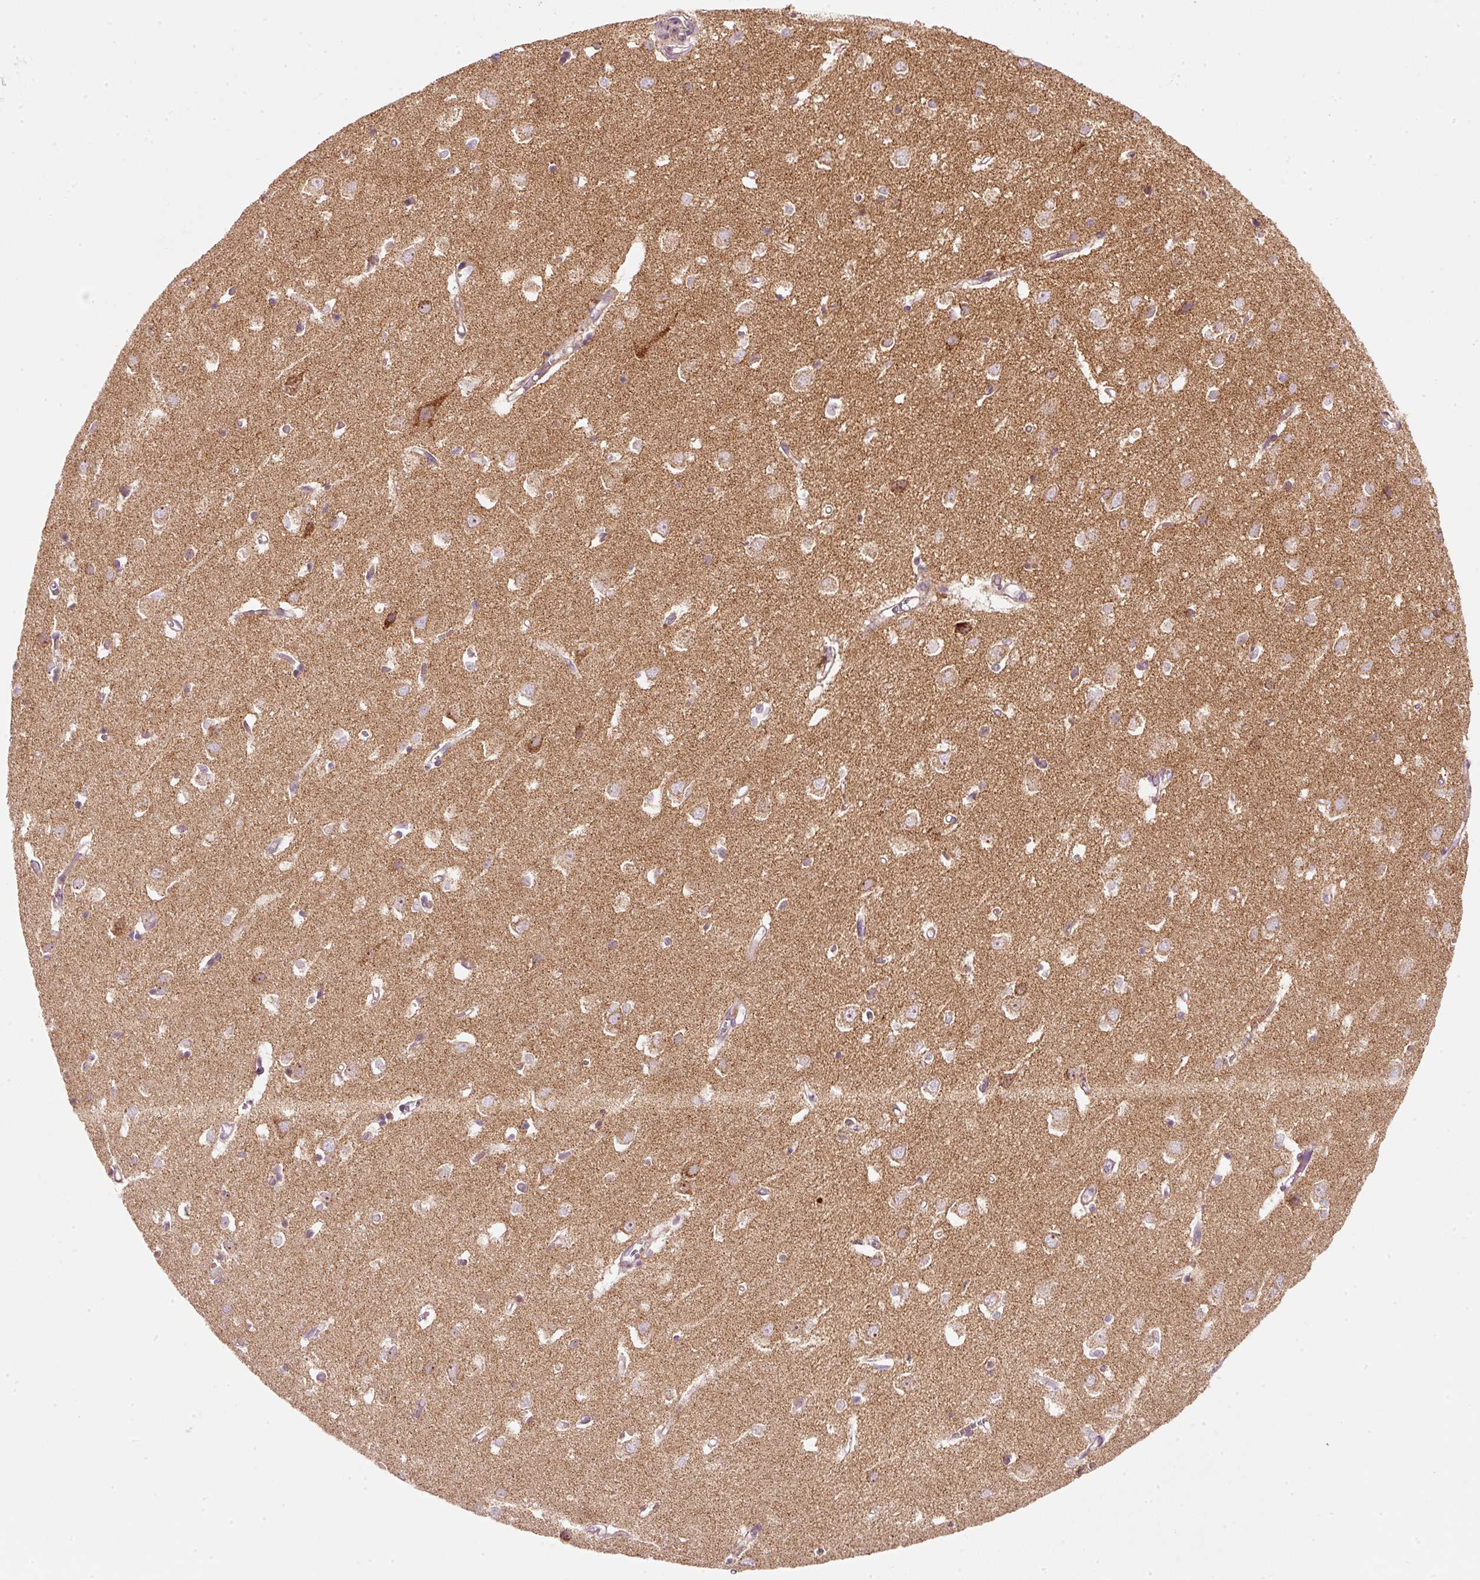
{"staining": {"intensity": "negative", "quantity": "none", "location": "none"}, "tissue": "cerebral cortex", "cell_type": "Endothelial cells", "image_type": "normal", "snomed": [{"axis": "morphology", "description": "Normal tissue, NOS"}, {"axis": "topography", "description": "Cerebral cortex"}], "caption": "A micrograph of cerebral cortex stained for a protein reveals no brown staining in endothelial cells.", "gene": "FAM78B", "patient": {"sex": "male", "age": 70}}